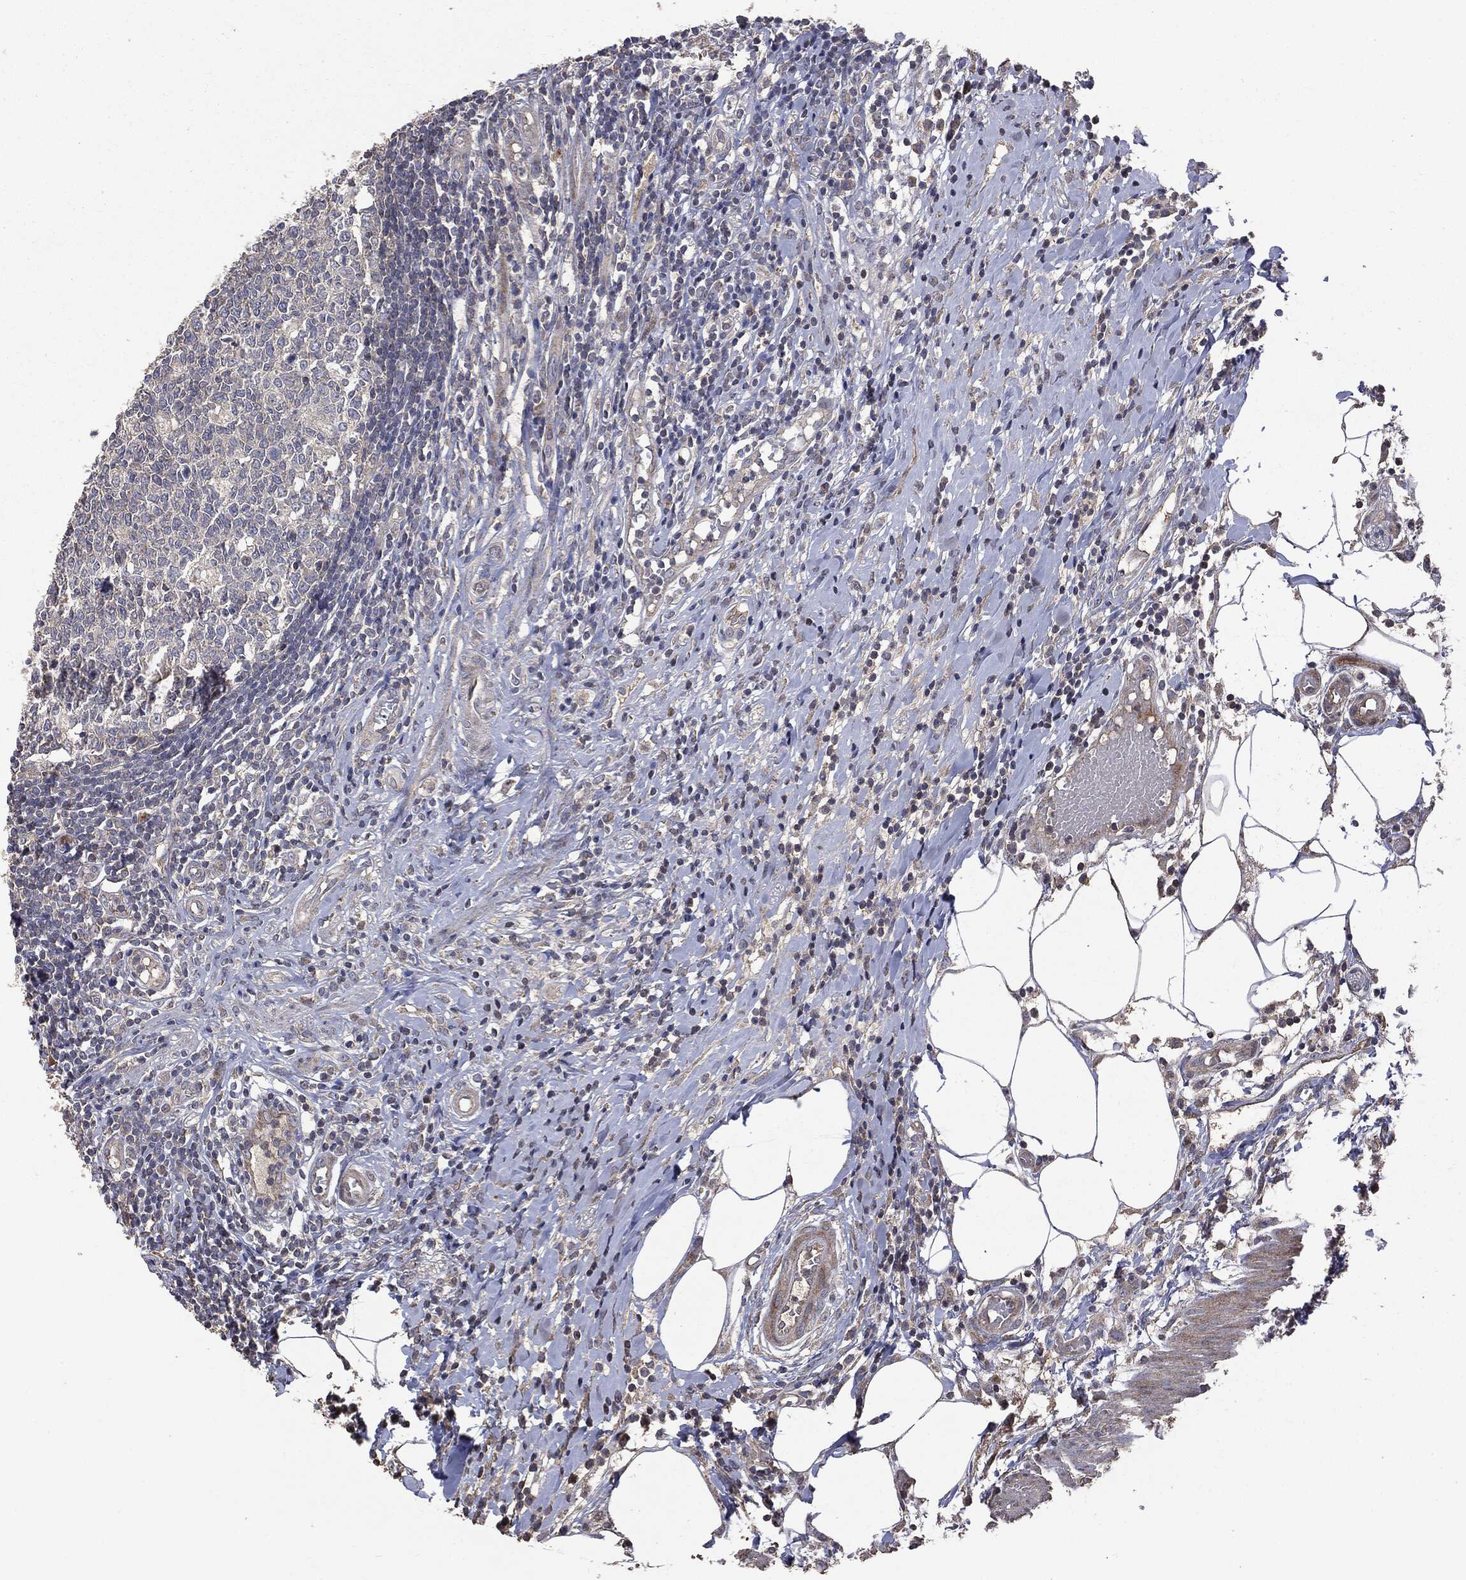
{"staining": {"intensity": "moderate", "quantity": "25%-75%", "location": "cytoplasmic/membranous"}, "tissue": "appendix", "cell_type": "Glandular cells", "image_type": "normal", "snomed": [{"axis": "morphology", "description": "Normal tissue, NOS"}, {"axis": "morphology", "description": "Inflammation, NOS"}, {"axis": "topography", "description": "Appendix"}], "caption": "Immunohistochemistry (IHC) of benign appendix displays medium levels of moderate cytoplasmic/membranous expression in approximately 25%-75% of glandular cells.", "gene": "MTOR", "patient": {"sex": "male", "age": 16}}